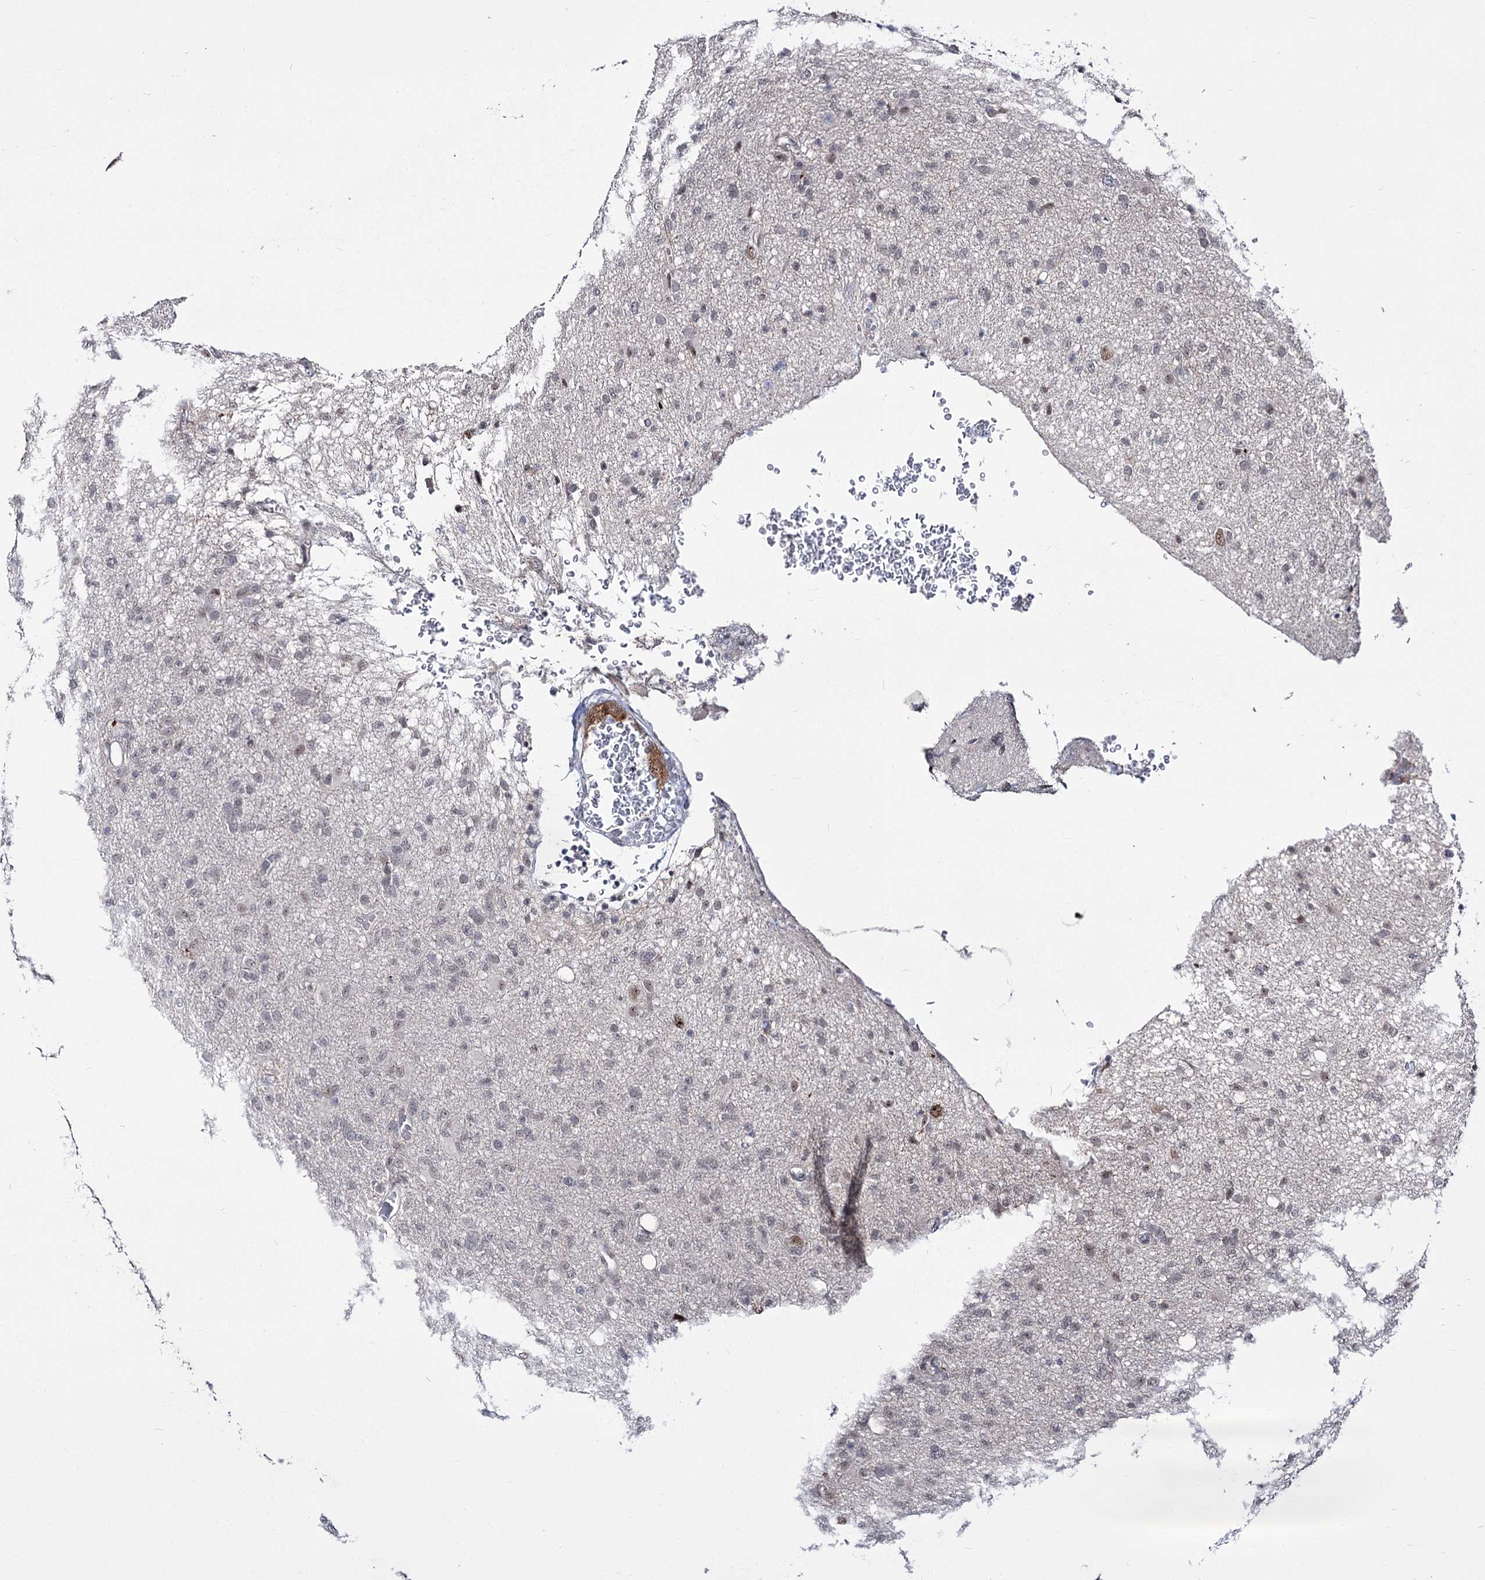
{"staining": {"intensity": "negative", "quantity": "none", "location": "none"}, "tissue": "glioma", "cell_type": "Tumor cells", "image_type": "cancer", "snomed": [{"axis": "morphology", "description": "Glioma, malignant, High grade"}, {"axis": "topography", "description": "Brain"}], "caption": "This micrograph is of glioma stained with immunohistochemistry to label a protein in brown with the nuclei are counter-stained blue. There is no positivity in tumor cells.", "gene": "STOX1", "patient": {"sex": "female", "age": 57}}